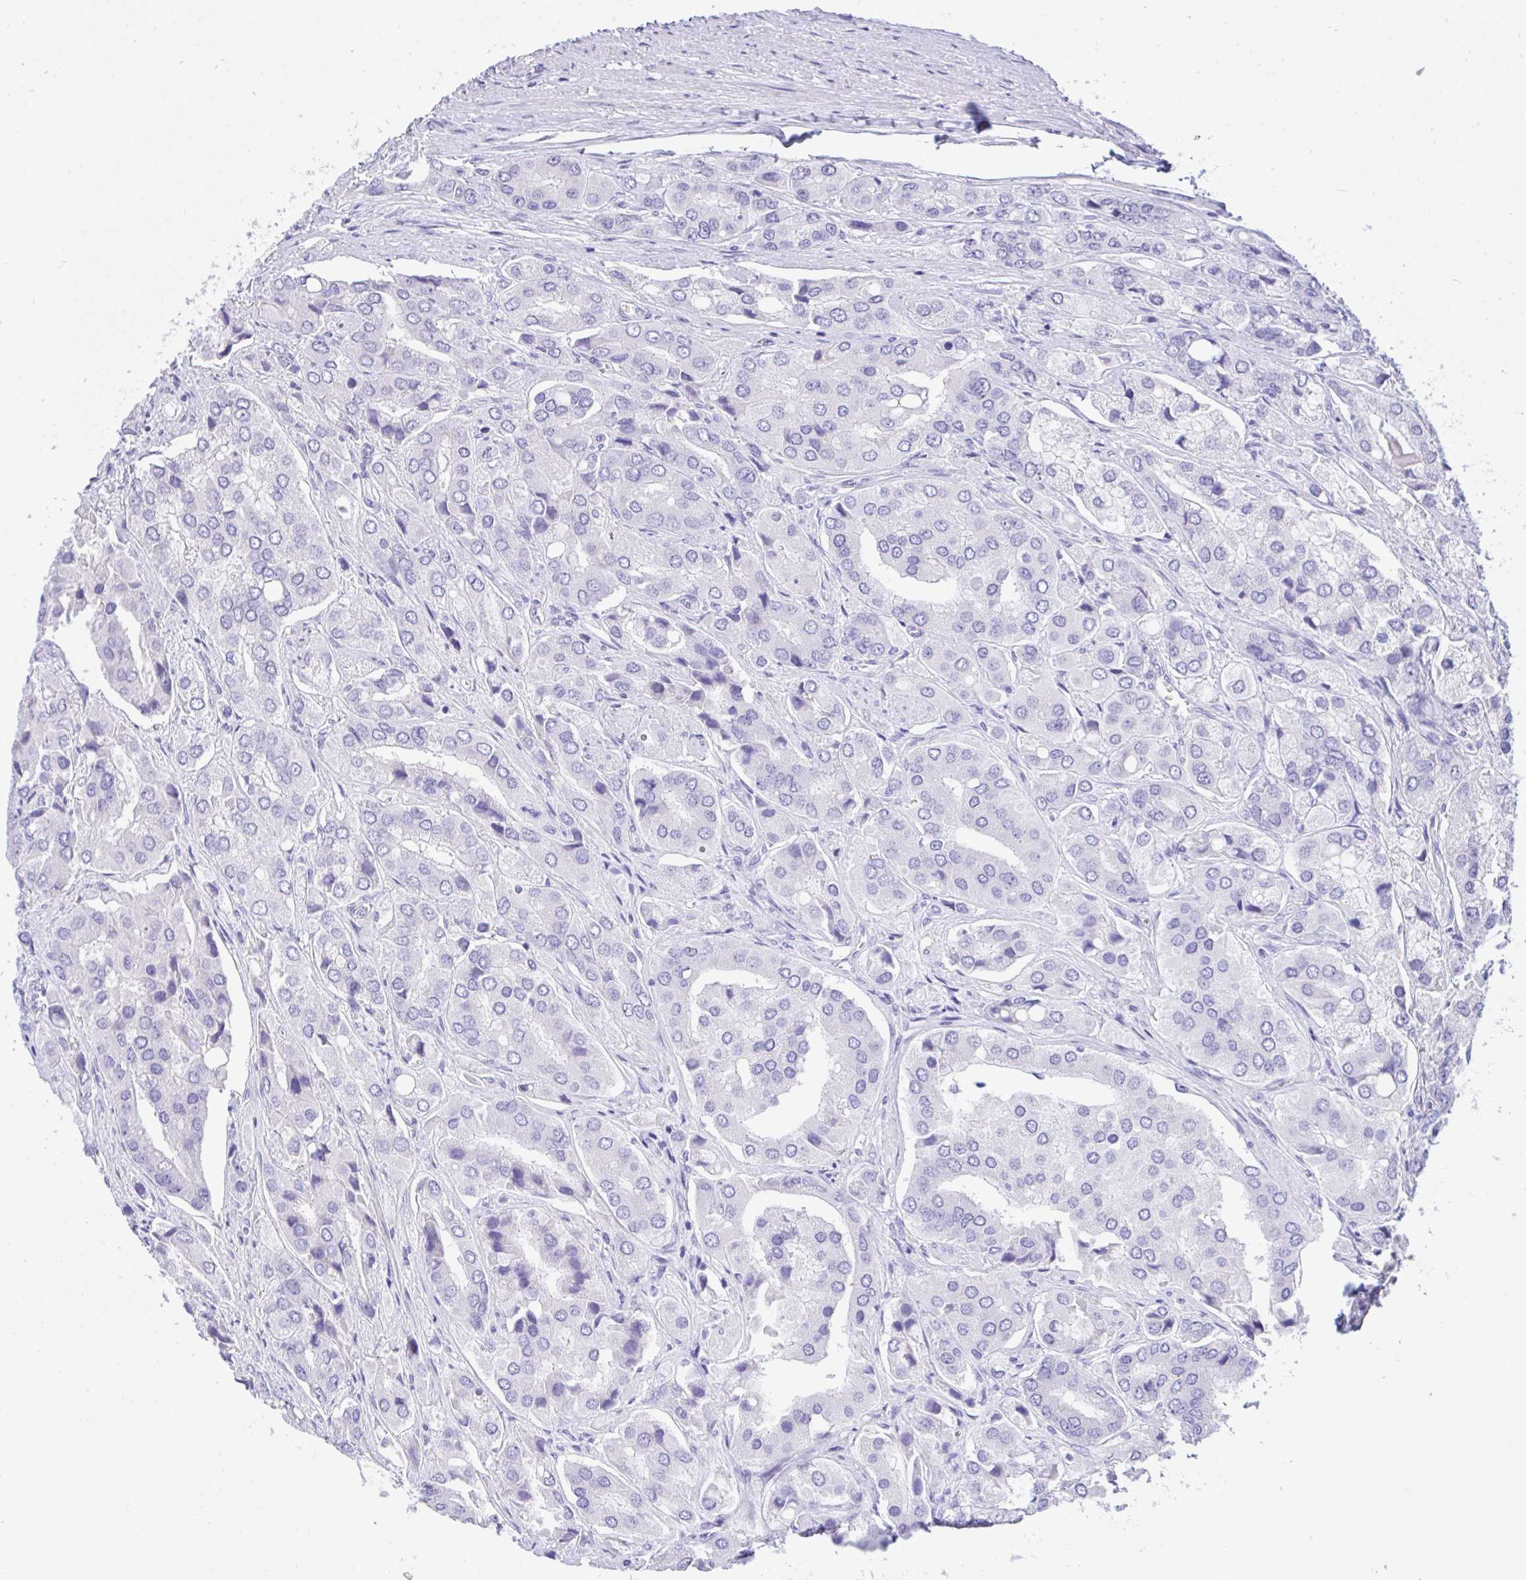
{"staining": {"intensity": "negative", "quantity": "none", "location": "none"}, "tissue": "prostate cancer", "cell_type": "Tumor cells", "image_type": "cancer", "snomed": [{"axis": "morphology", "description": "Adenocarcinoma, Low grade"}, {"axis": "topography", "description": "Prostate"}], "caption": "This is an IHC photomicrograph of human prostate adenocarcinoma (low-grade). There is no staining in tumor cells.", "gene": "TMCO5A", "patient": {"sex": "male", "age": 69}}